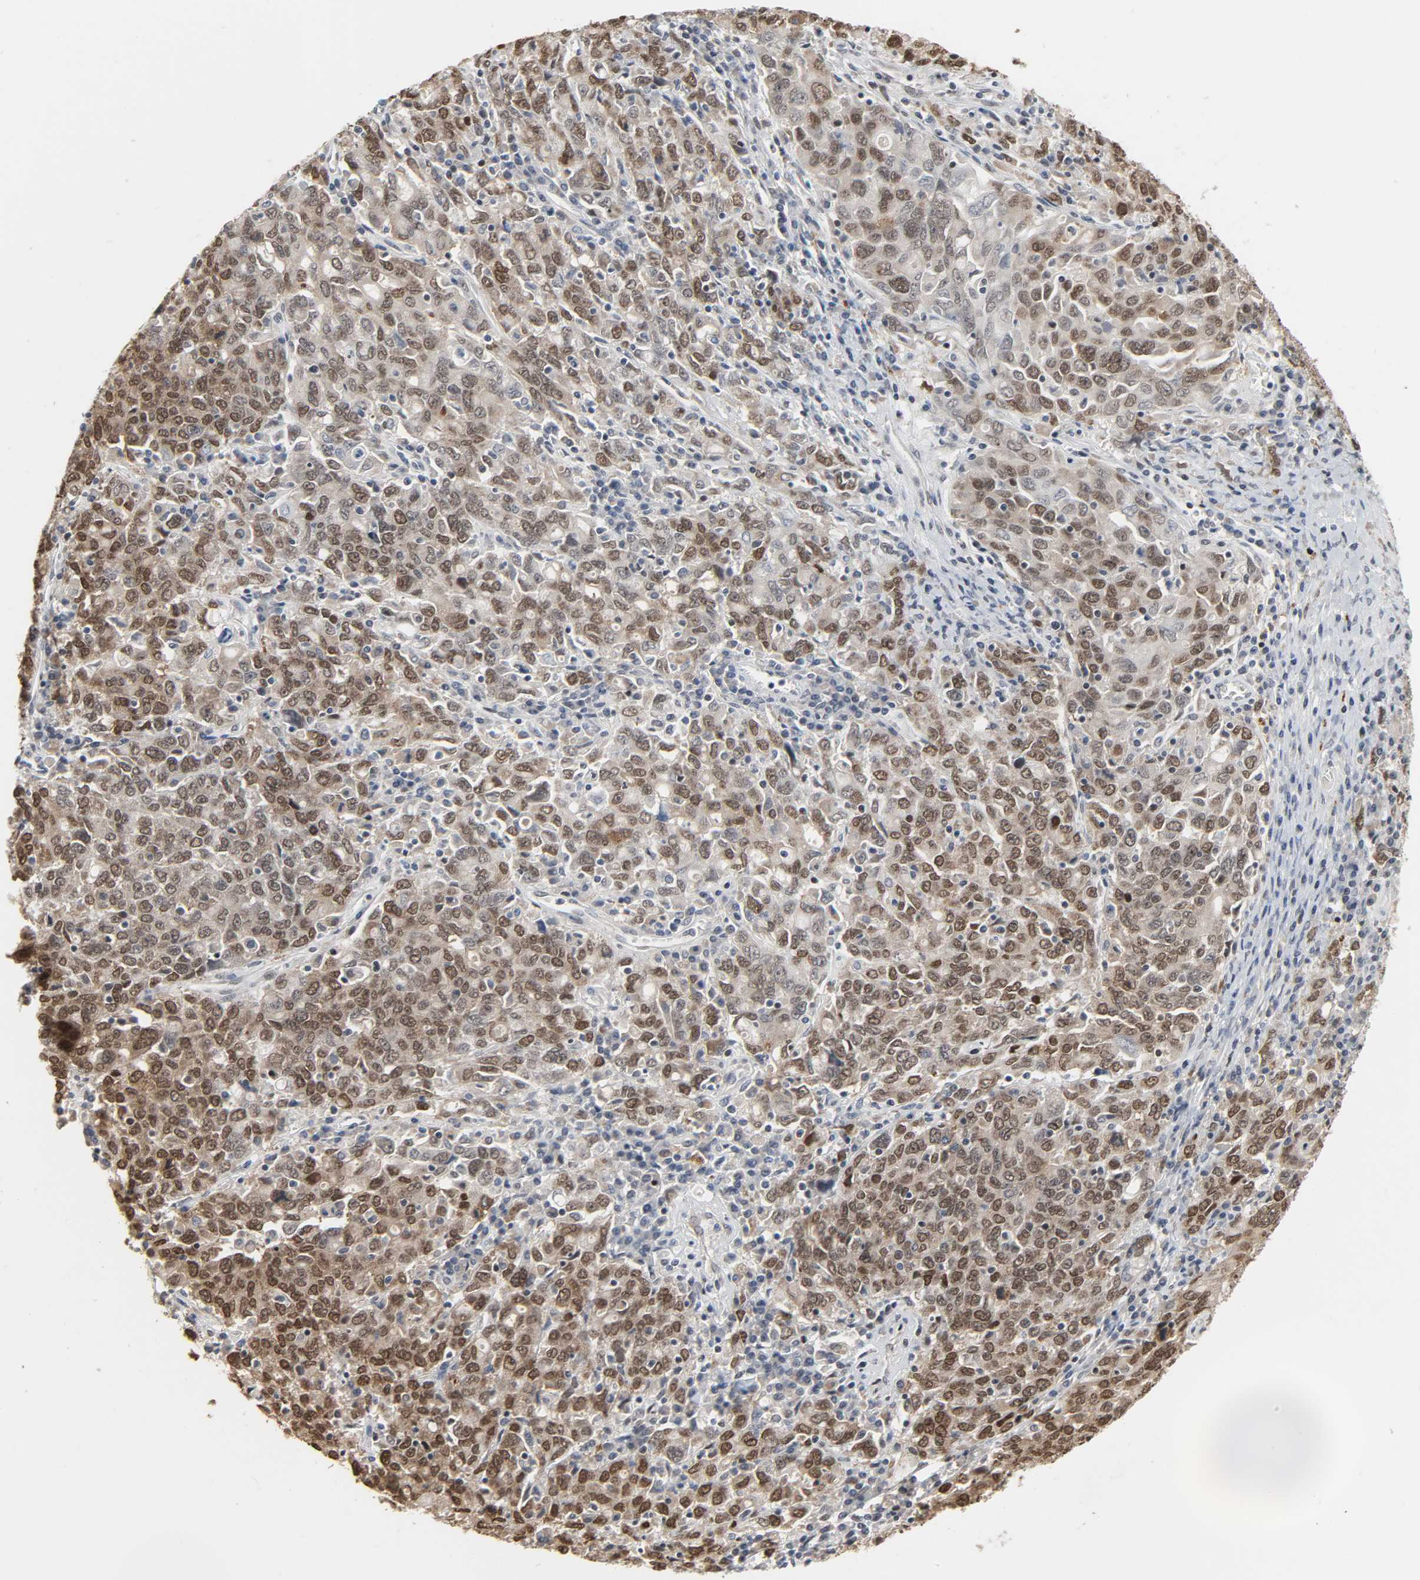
{"staining": {"intensity": "moderate", "quantity": ">75%", "location": "nuclear"}, "tissue": "ovarian cancer", "cell_type": "Tumor cells", "image_type": "cancer", "snomed": [{"axis": "morphology", "description": "Carcinoma, endometroid"}, {"axis": "topography", "description": "Ovary"}], "caption": "Tumor cells exhibit medium levels of moderate nuclear expression in about >75% of cells in human endometroid carcinoma (ovarian).", "gene": "DAZAP1", "patient": {"sex": "female", "age": 62}}